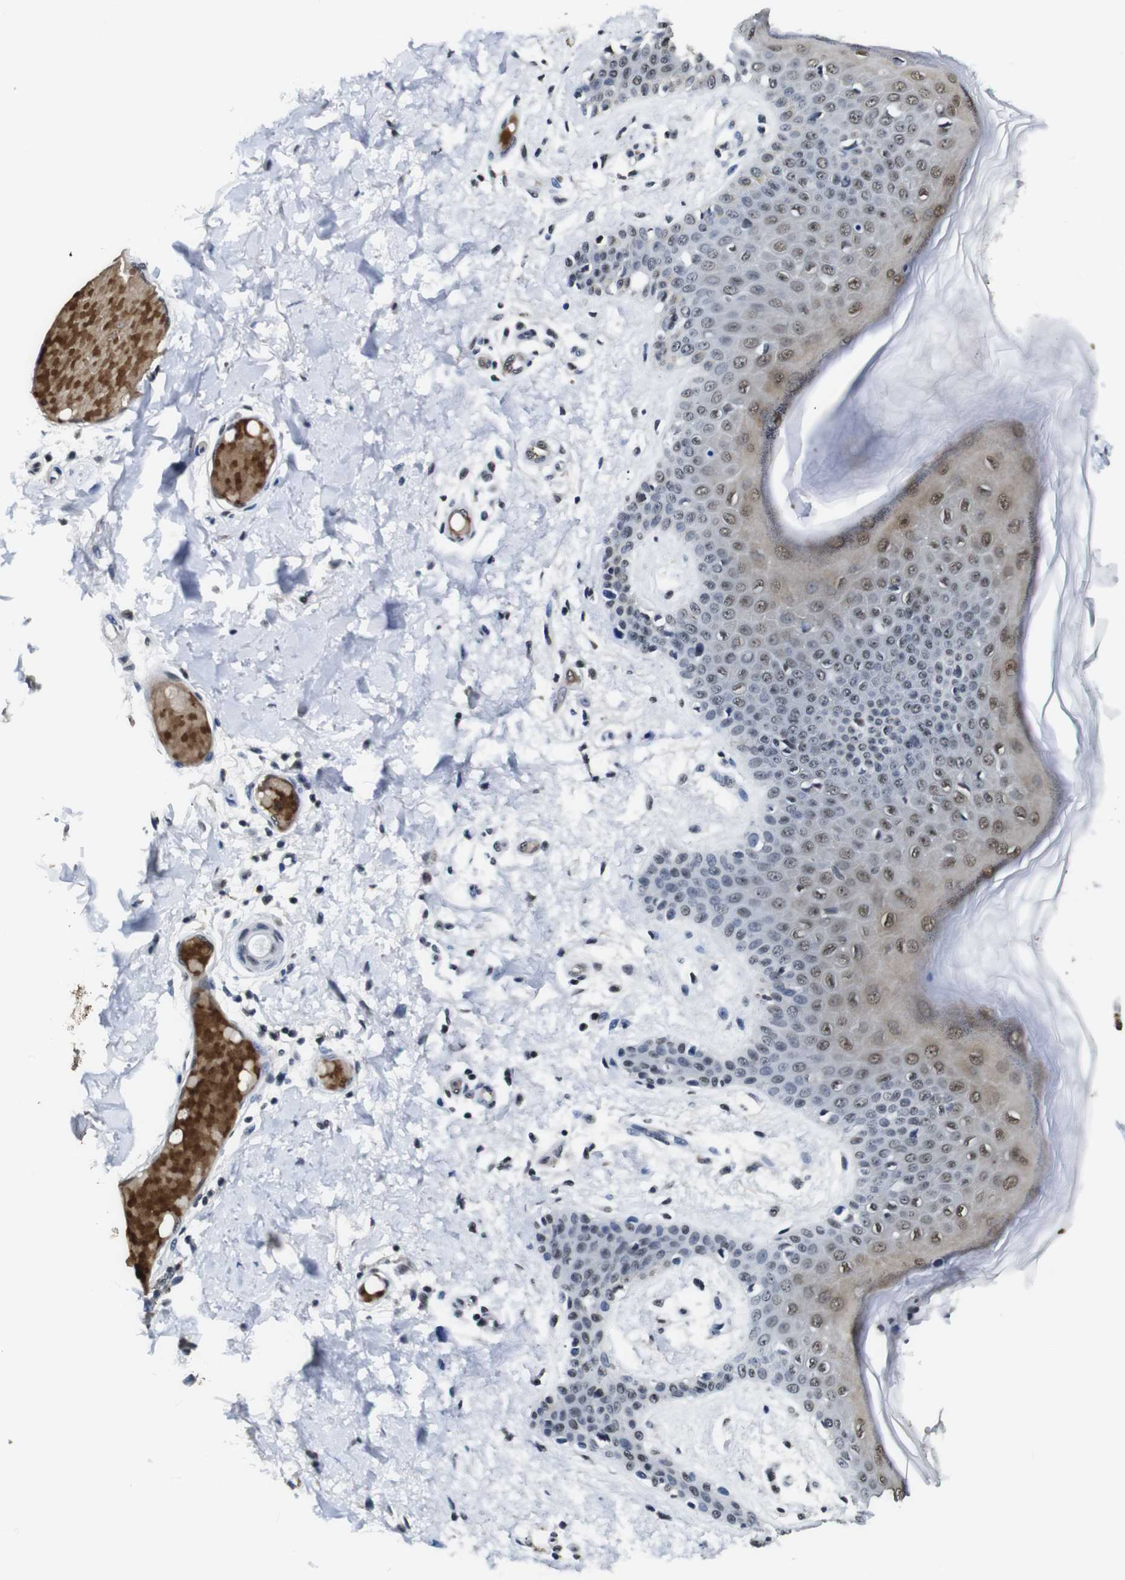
{"staining": {"intensity": "negative", "quantity": "none", "location": "none"}, "tissue": "skin", "cell_type": "Fibroblasts", "image_type": "normal", "snomed": [{"axis": "morphology", "description": "Normal tissue, NOS"}, {"axis": "topography", "description": "Skin"}], "caption": "A micrograph of skin stained for a protein displays no brown staining in fibroblasts. (DAB (3,3'-diaminobenzidine) IHC, high magnification).", "gene": "ILDR2", "patient": {"sex": "male", "age": 53}}